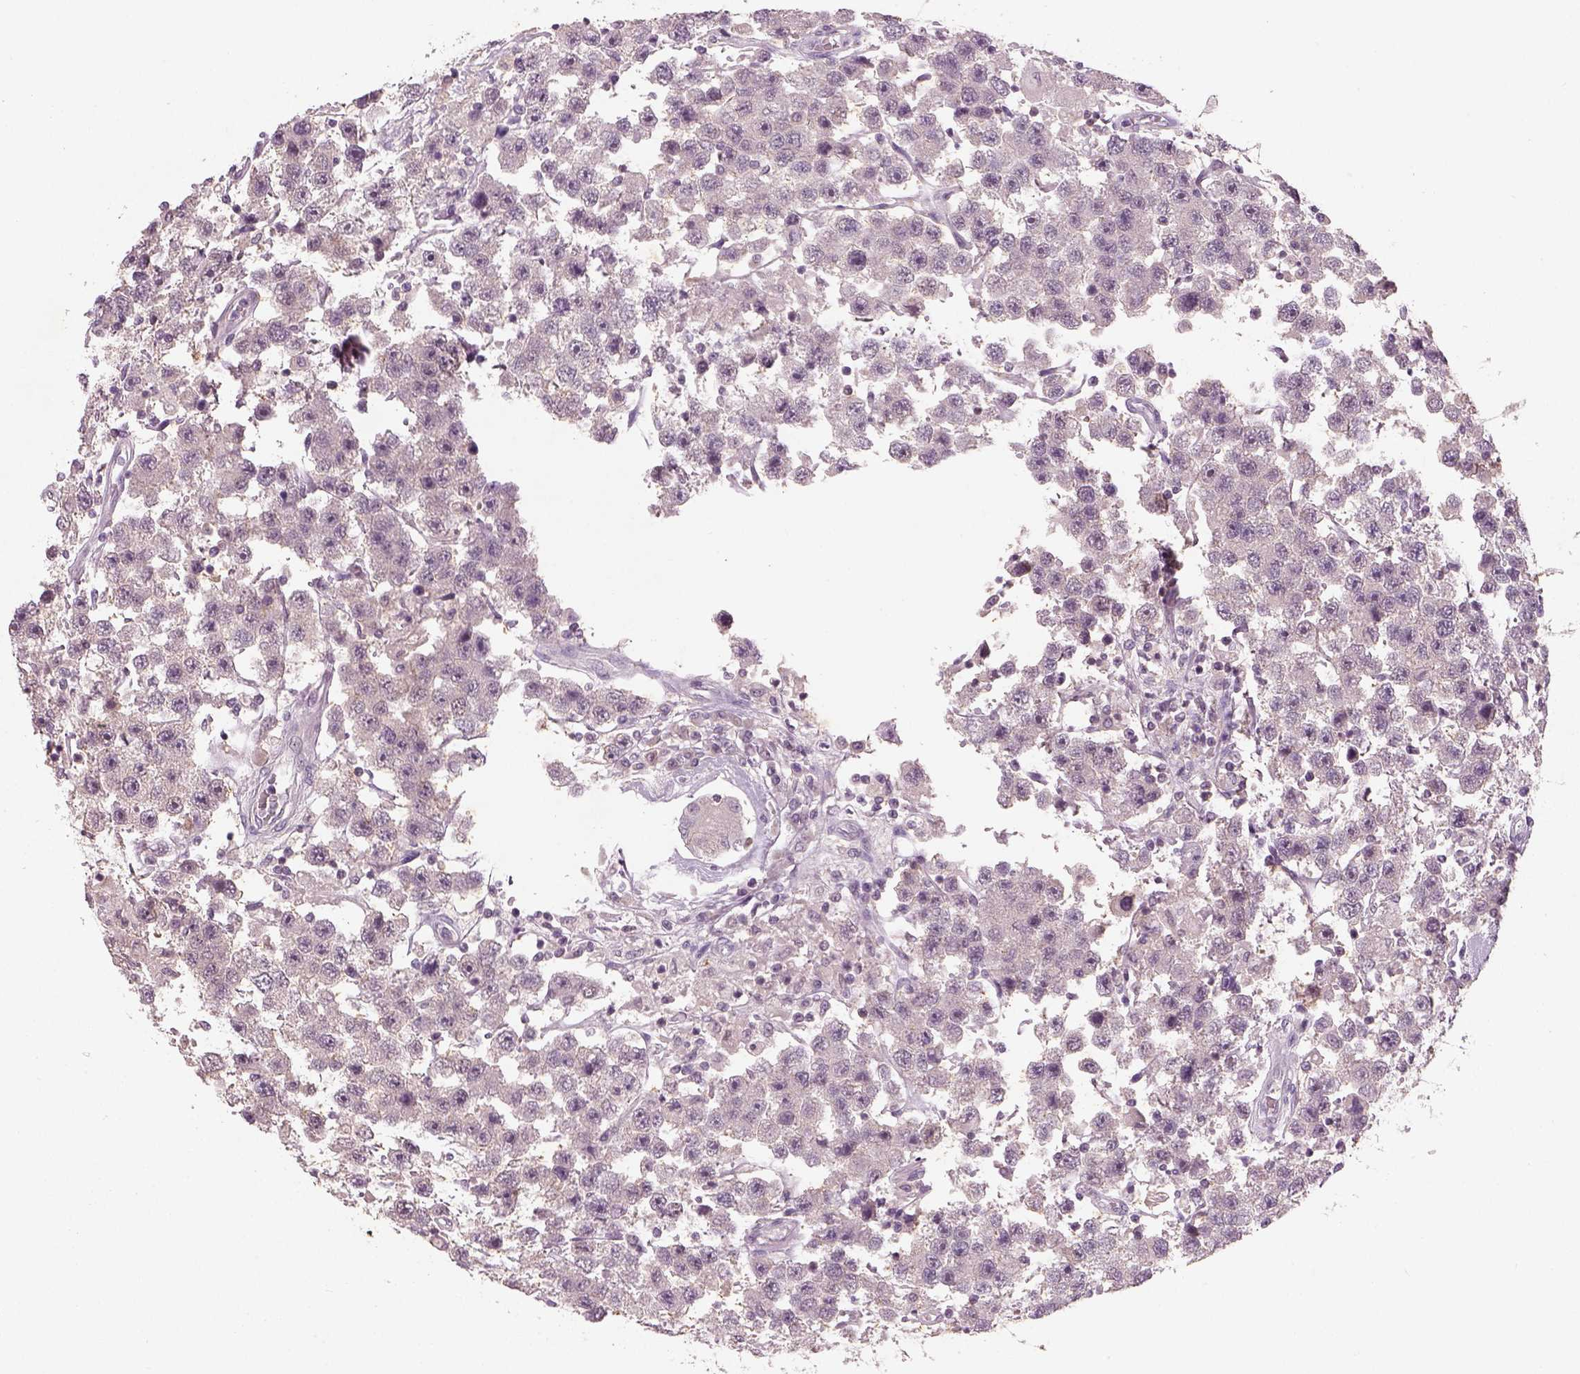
{"staining": {"intensity": "negative", "quantity": "none", "location": "none"}, "tissue": "testis cancer", "cell_type": "Tumor cells", "image_type": "cancer", "snomed": [{"axis": "morphology", "description": "Seminoma, NOS"}, {"axis": "topography", "description": "Testis"}], "caption": "Immunohistochemistry (IHC) photomicrograph of testis cancer (seminoma) stained for a protein (brown), which exhibits no expression in tumor cells. (DAB immunohistochemistry with hematoxylin counter stain).", "gene": "GDNF", "patient": {"sex": "male", "age": 45}}